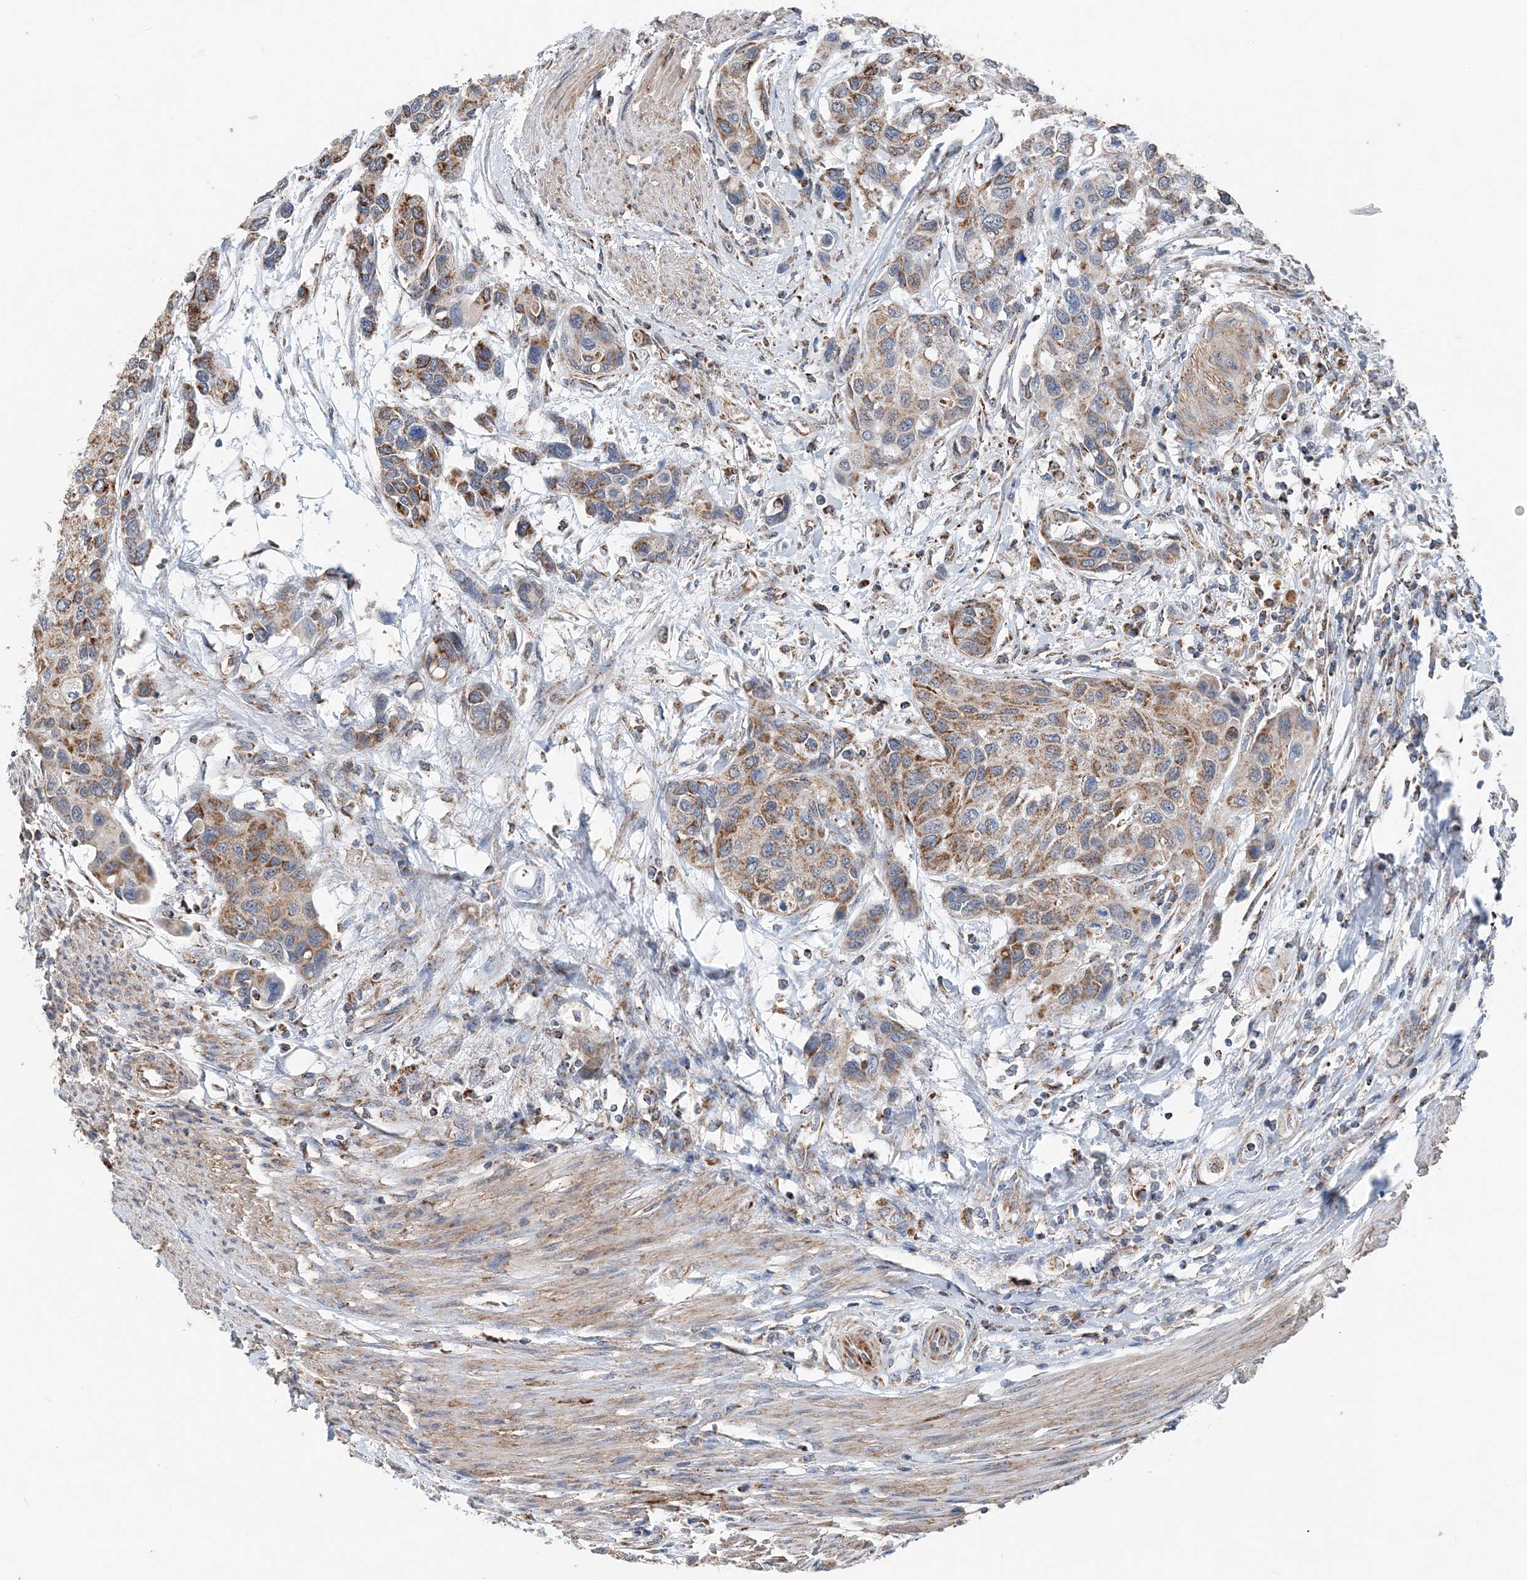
{"staining": {"intensity": "moderate", "quantity": ">75%", "location": "cytoplasmic/membranous"}, "tissue": "urothelial cancer", "cell_type": "Tumor cells", "image_type": "cancer", "snomed": [{"axis": "morphology", "description": "Normal tissue, NOS"}, {"axis": "morphology", "description": "Urothelial carcinoma, High grade"}, {"axis": "topography", "description": "Vascular tissue"}, {"axis": "topography", "description": "Urinary bladder"}], "caption": "Immunohistochemistry (IHC) of high-grade urothelial carcinoma exhibits medium levels of moderate cytoplasmic/membranous expression in approximately >75% of tumor cells. (IHC, brightfield microscopy, high magnification).", "gene": "SPRY2", "patient": {"sex": "female", "age": 56}}